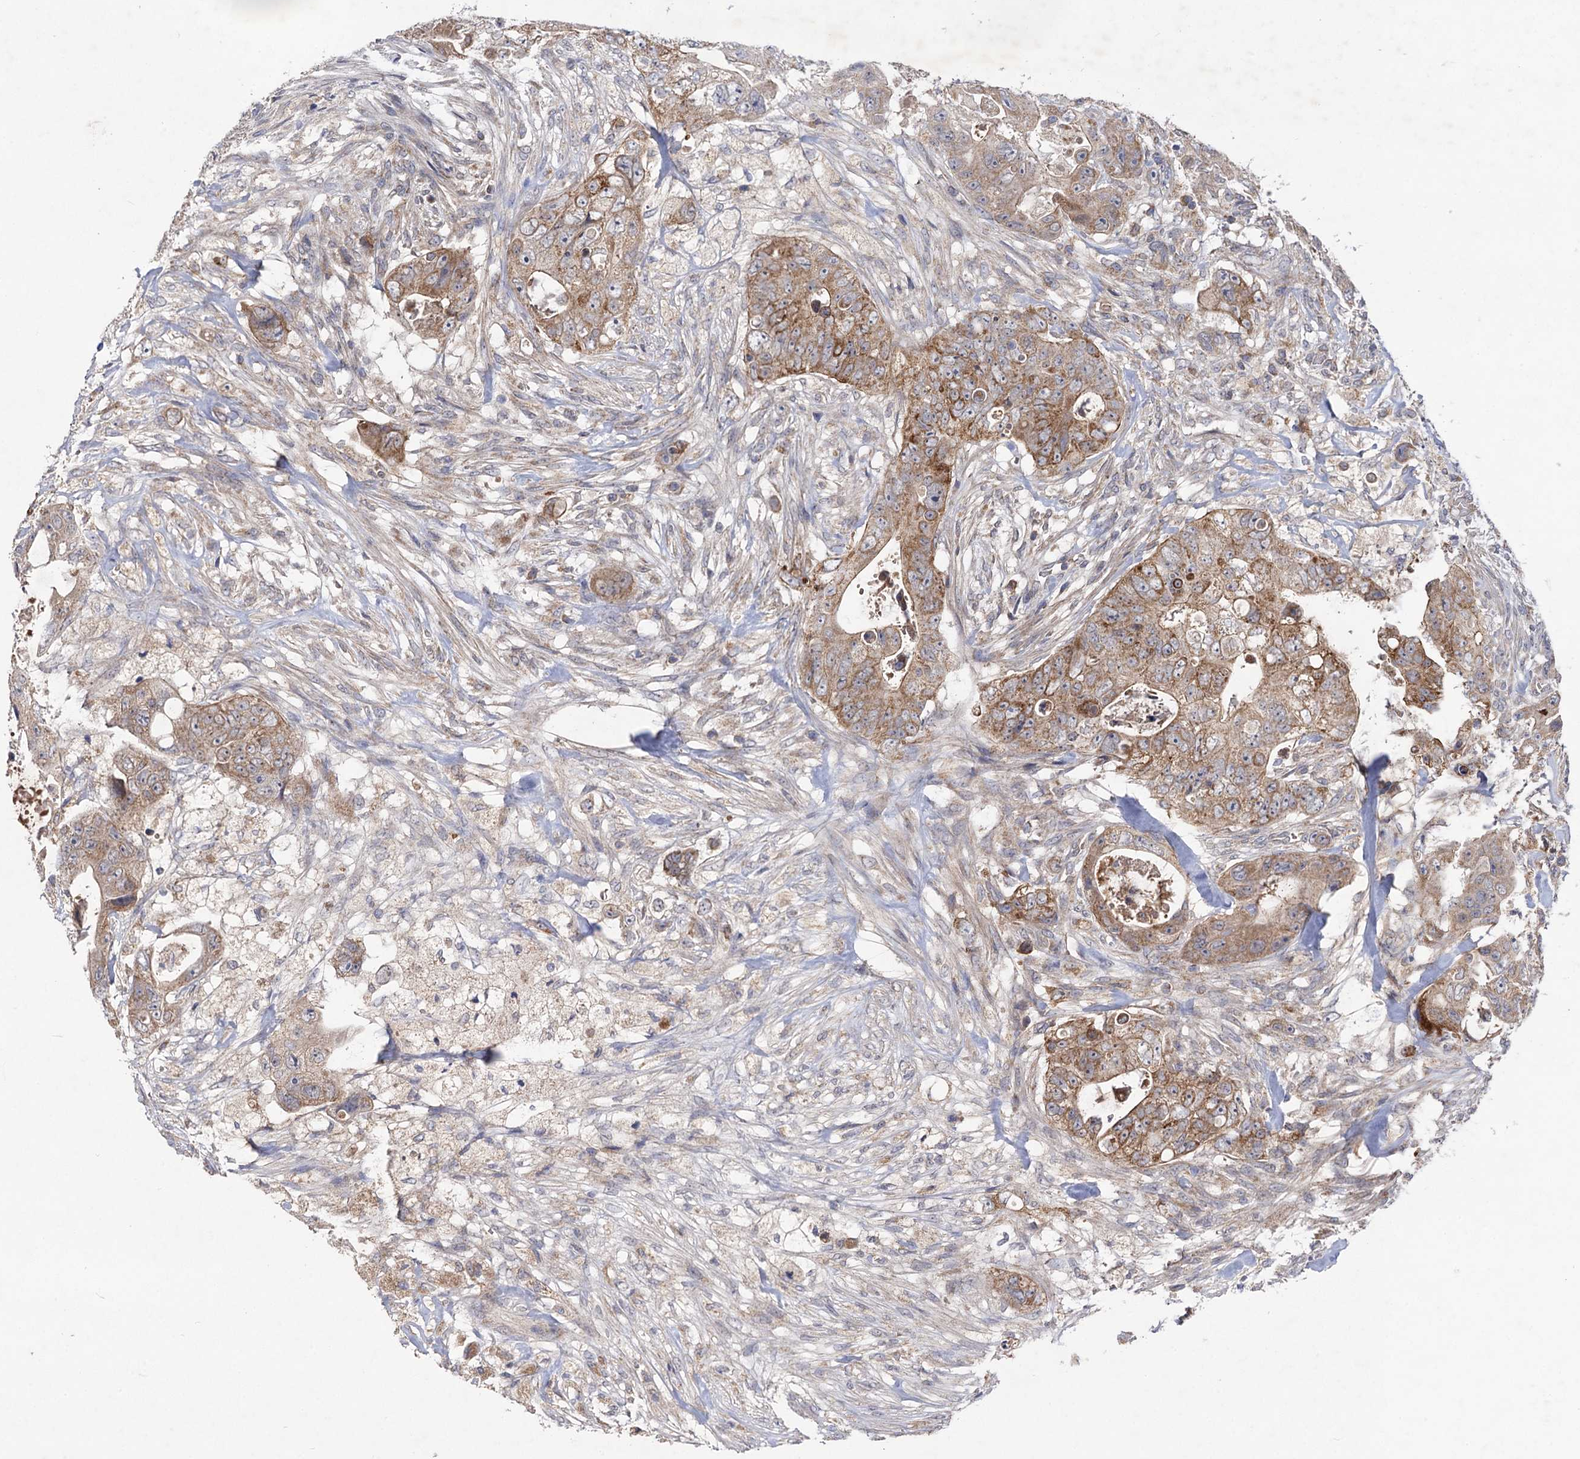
{"staining": {"intensity": "moderate", "quantity": ">75%", "location": "cytoplasmic/membranous"}, "tissue": "colorectal cancer", "cell_type": "Tumor cells", "image_type": "cancer", "snomed": [{"axis": "morphology", "description": "Adenocarcinoma, NOS"}, {"axis": "topography", "description": "Colon"}], "caption": "DAB immunohistochemical staining of human colorectal adenocarcinoma shows moderate cytoplasmic/membranous protein expression in approximately >75% of tumor cells. (DAB IHC with brightfield microscopy, high magnification).", "gene": "VPS37D", "patient": {"sex": "female", "age": 46}}